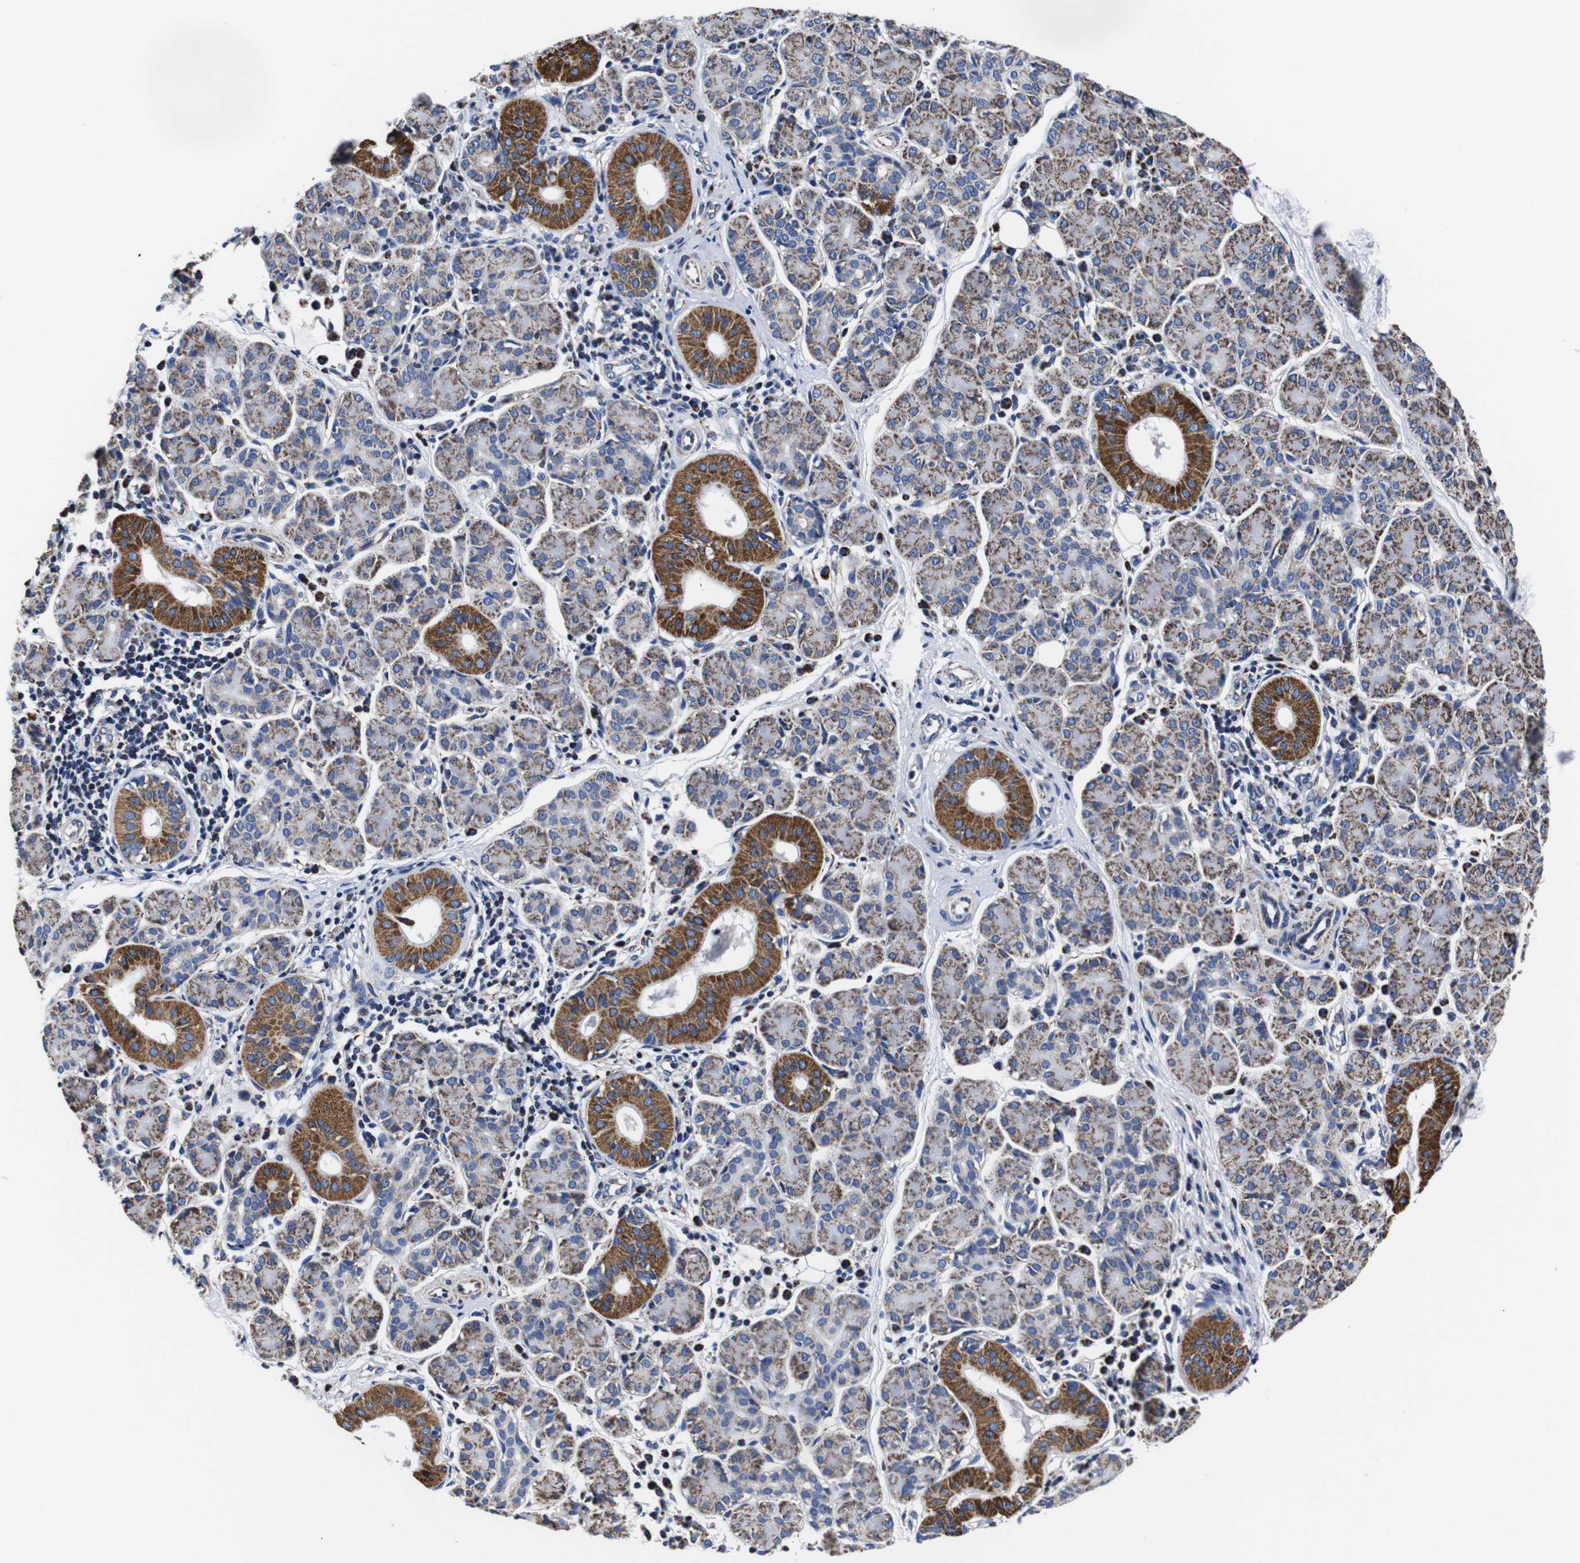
{"staining": {"intensity": "moderate", "quantity": "25%-75%", "location": "cytoplasmic/membranous"}, "tissue": "salivary gland", "cell_type": "Glandular cells", "image_type": "normal", "snomed": [{"axis": "morphology", "description": "Normal tissue, NOS"}, {"axis": "morphology", "description": "Inflammation, NOS"}, {"axis": "topography", "description": "Lymph node"}, {"axis": "topography", "description": "Salivary gland"}], "caption": "IHC (DAB (3,3'-diaminobenzidine)) staining of normal salivary gland shows moderate cytoplasmic/membranous protein positivity in about 25%-75% of glandular cells. (DAB IHC with brightfield microscopy, high magnification).", "gene": "FKBP9", "patient": {"sex": "male", "age": 3}}